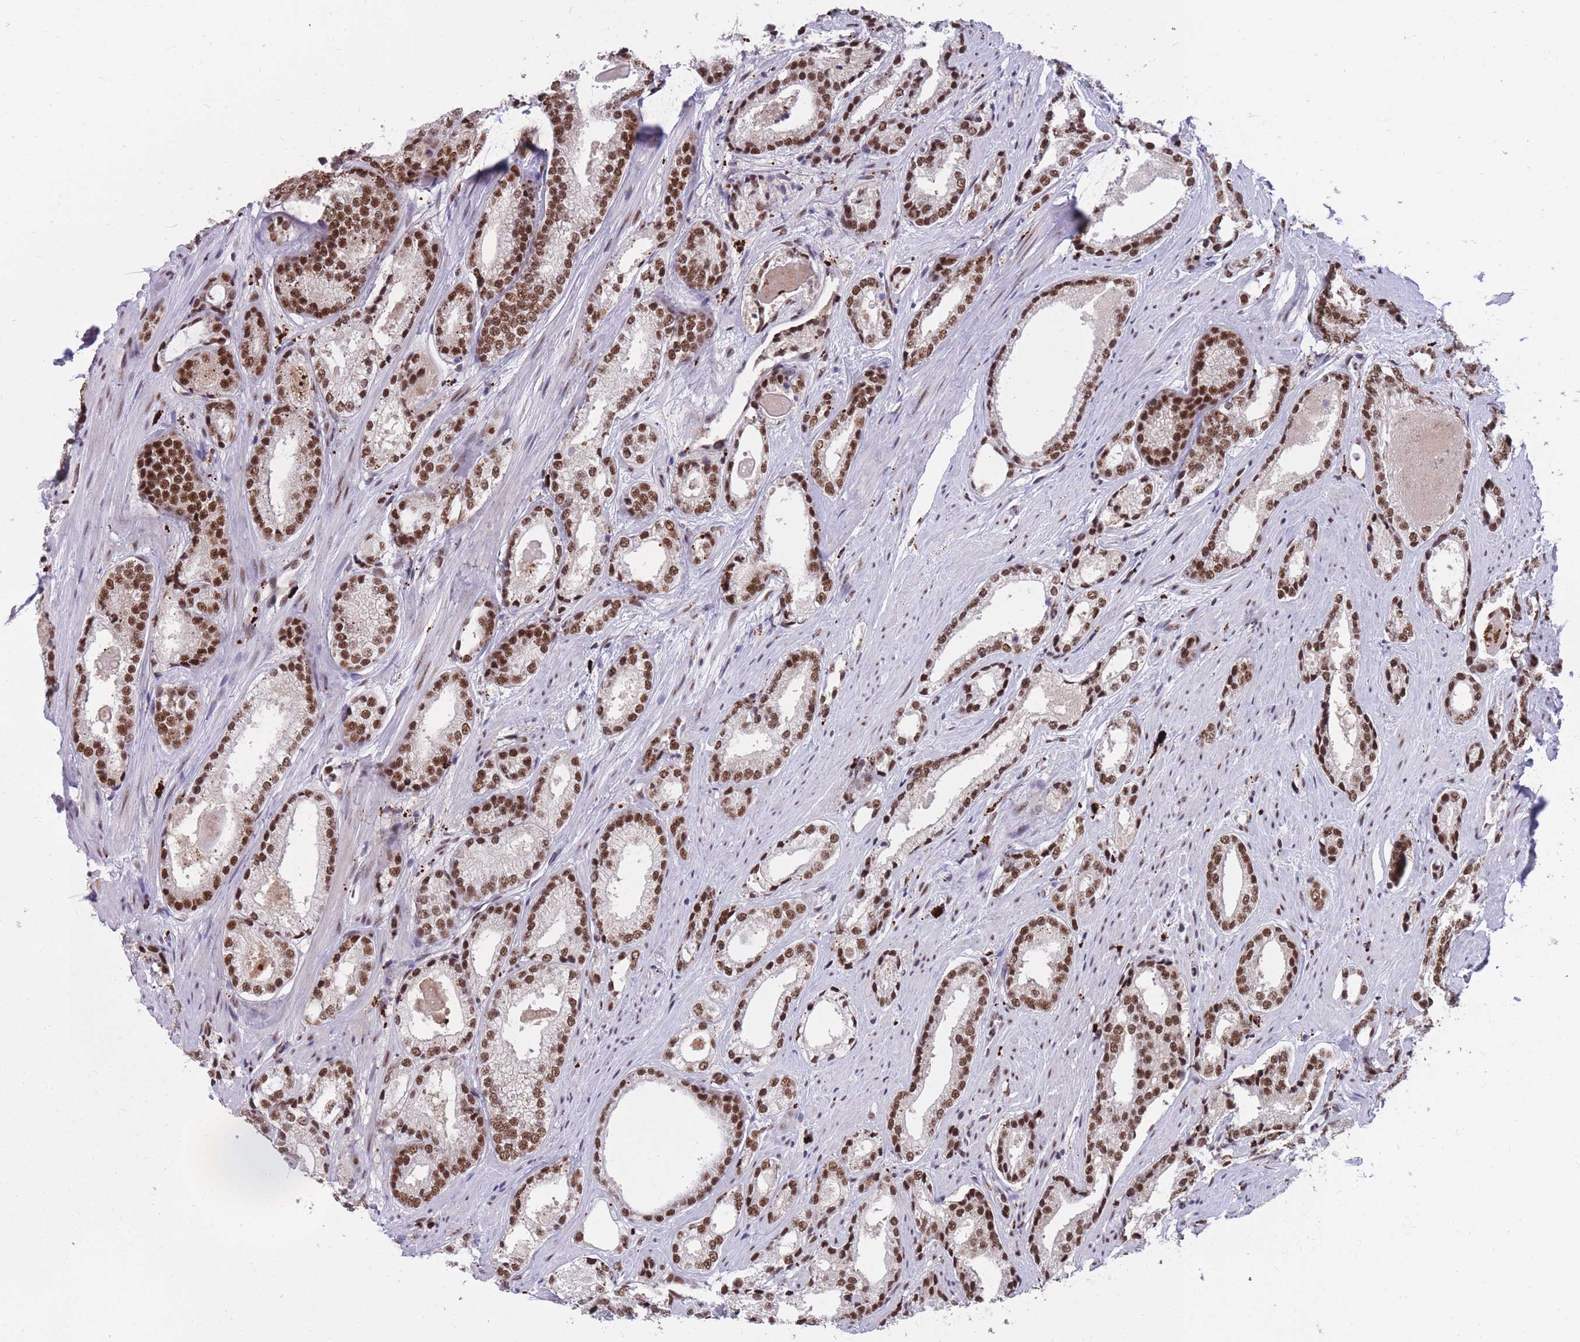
{"staining": {"intensity": "strong", "quantity": ">75%", "location": "nuclear"}, "tissue": "prostate cancer", "cell_type": "Tumor cells", "image_type": "cancer", "snomed": [{"axis": "morphology", "description": "Adenocarcinoma, Low grade"}, {"axis": "topography", "description": "Prostate"}], "caption": "IHC staining of prostate cancer, which shows high levels of strong nuclear positivity in approximately >75% of tumor cells indicating strong nuclear protein staining. The staining was performed using DAB (brown) for protein detection and nuclei were counterstained in hematoxylin (blue).", "gene": "PRPF19", "patient": {"sex": "male", "age": 68}}